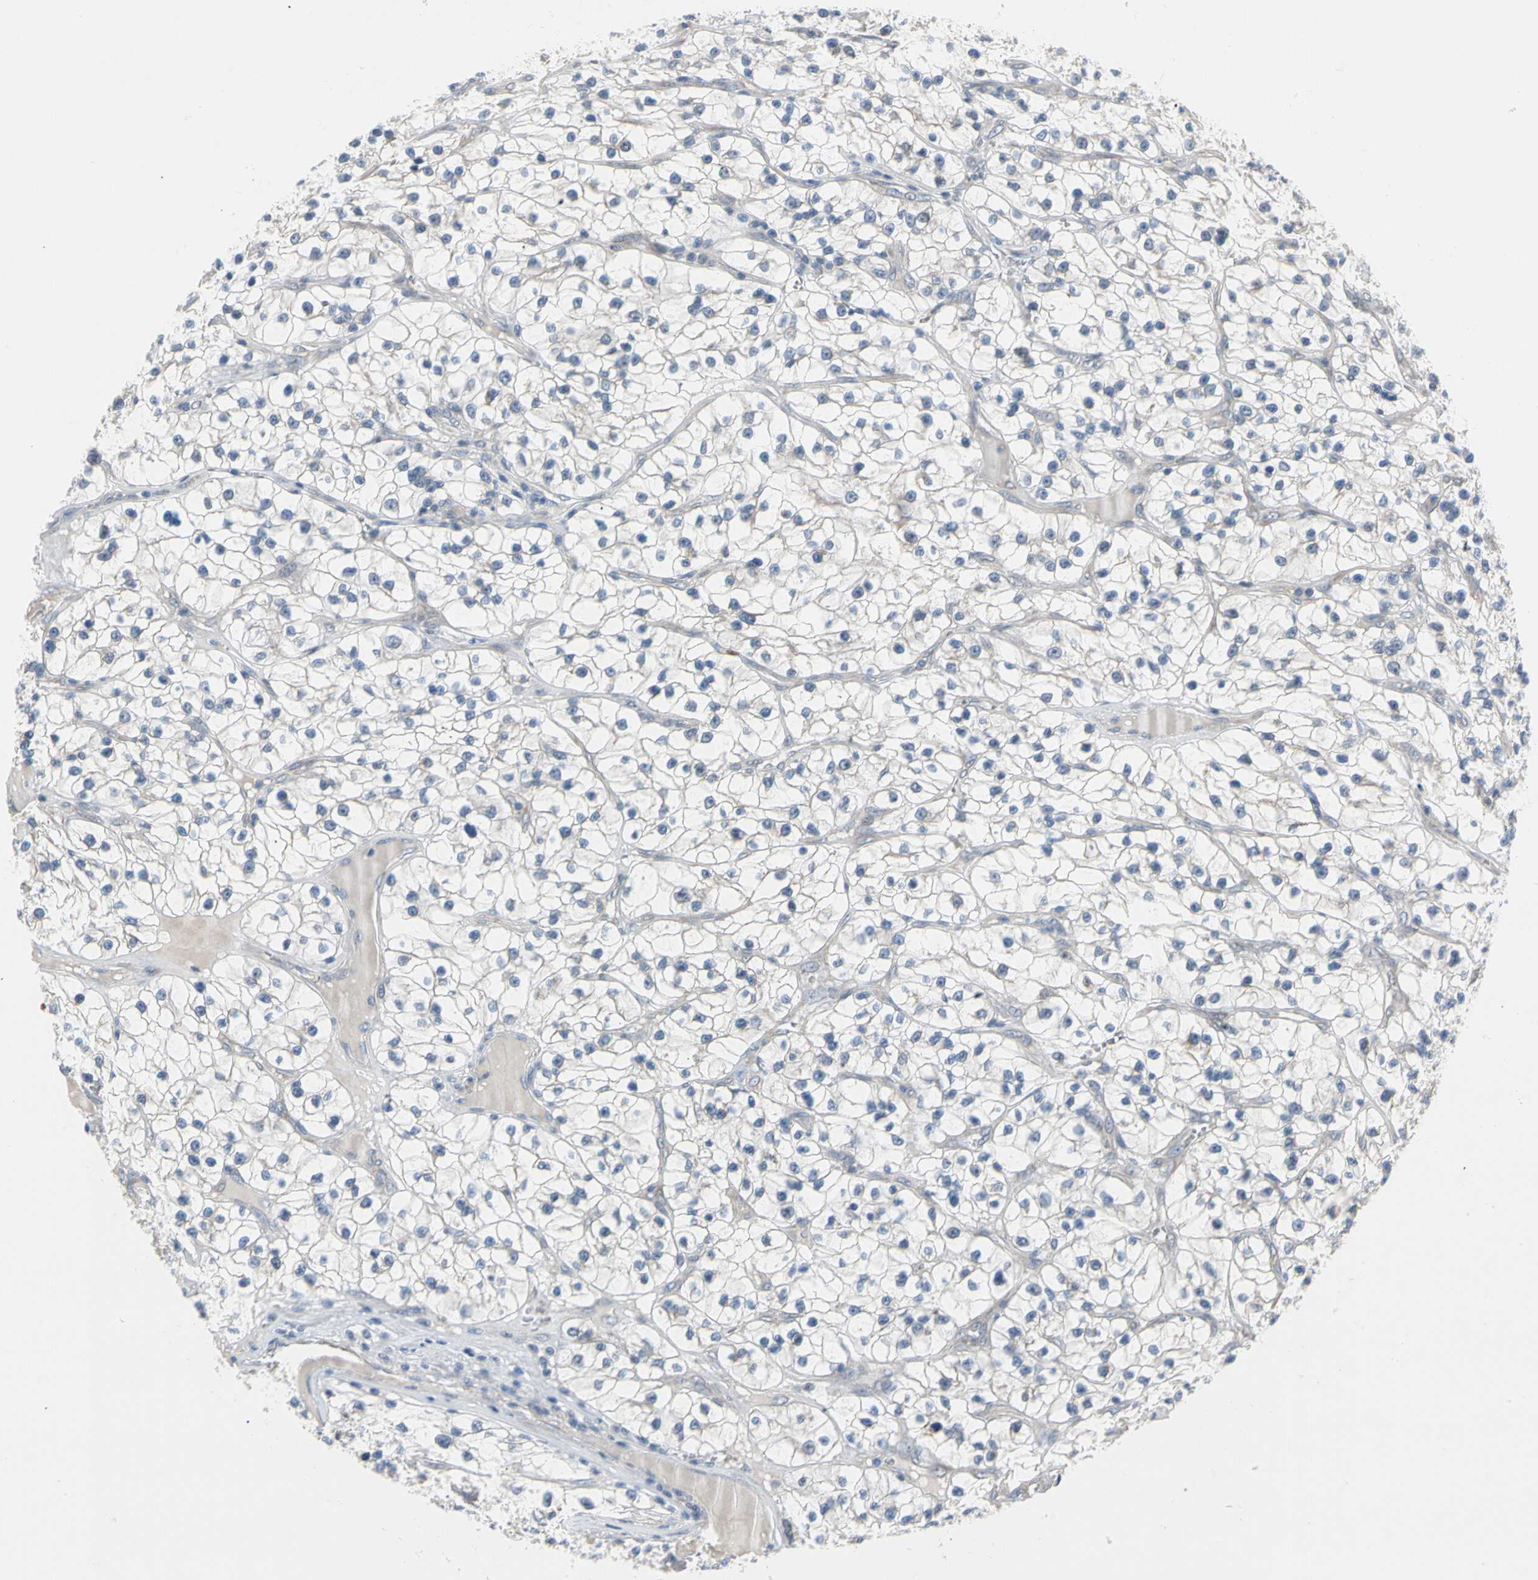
{"staining": {"intensity": "negative", "quantity": "none", "location": "none"}, "tissue": "renal cancer", "cell_type": "Tumor cells", "image_type": "cancer", "snomed": [{"axis": "morphology", "description": "Adenocarcinoma, NOS"}, {"axis": "topography", "description": "Kidney"}], "caption": "Protein analysis of adenocarcinoma (renal) exhibits no significant positivity in tumor cells. (DAB (3,3'-diaminobenzidine) immunohistochemistry, high magnification).", "gene": "MARK1", "patient": {"sex": "female", "age": 57}}